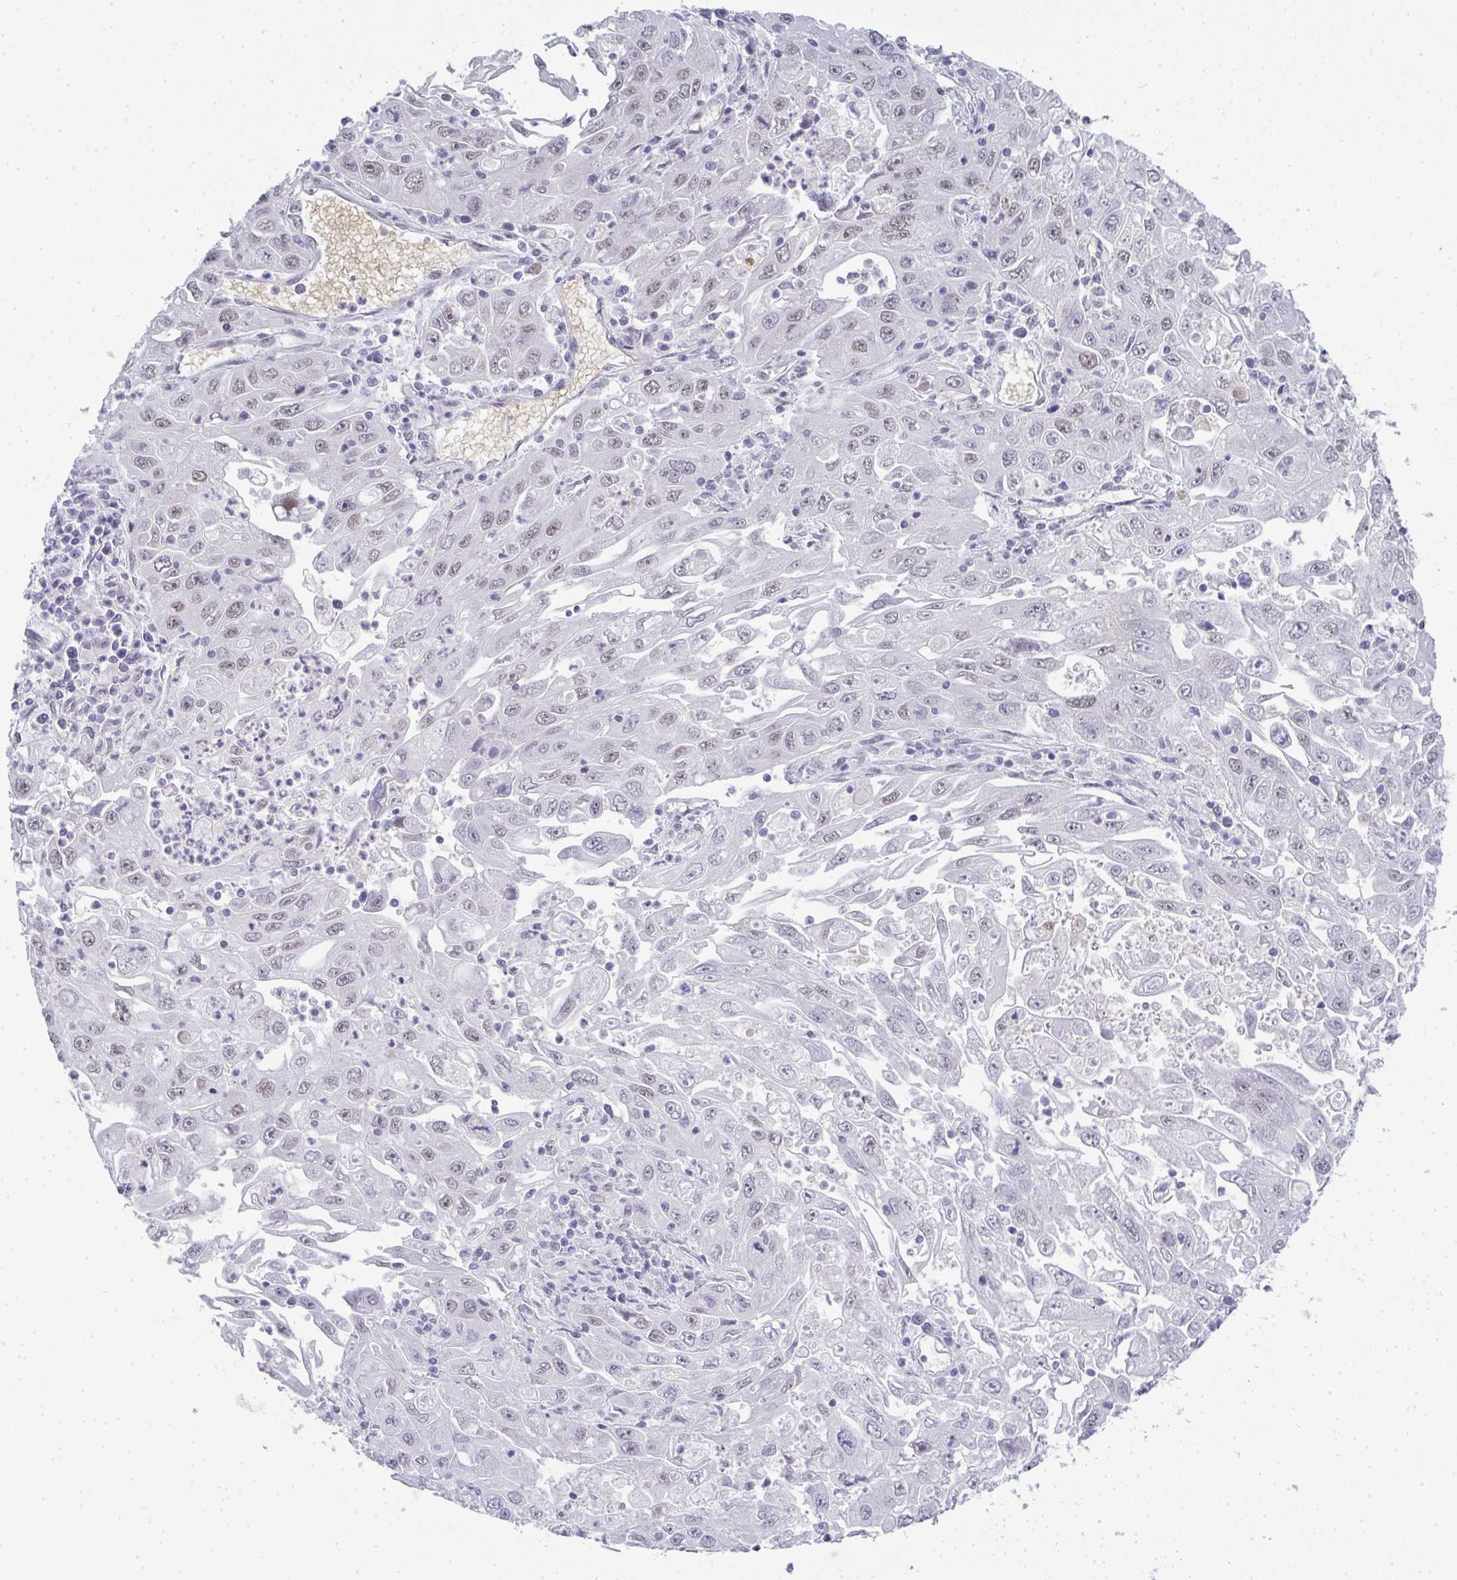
{"staining": {"intensity": "weak", "quantity": "25%-75%", "location": "nuclear"}, "tissue": "endometrial cancer", "cell_type": "Tumor cells", "image_type": "cancer", "snomed": [{"axis": "morphology", "description": "Adenocarcinoma, NOS"}, {"axis": "topography", "description": "Uterus"}], "caption": "This is a micrograph of IHC staining of adenocarcinoma (endometrial), which shows weak positivity in the nuclear of tumor cells.", "gene": "TNMD", "patient": {"sex": "female", "age": 62}}